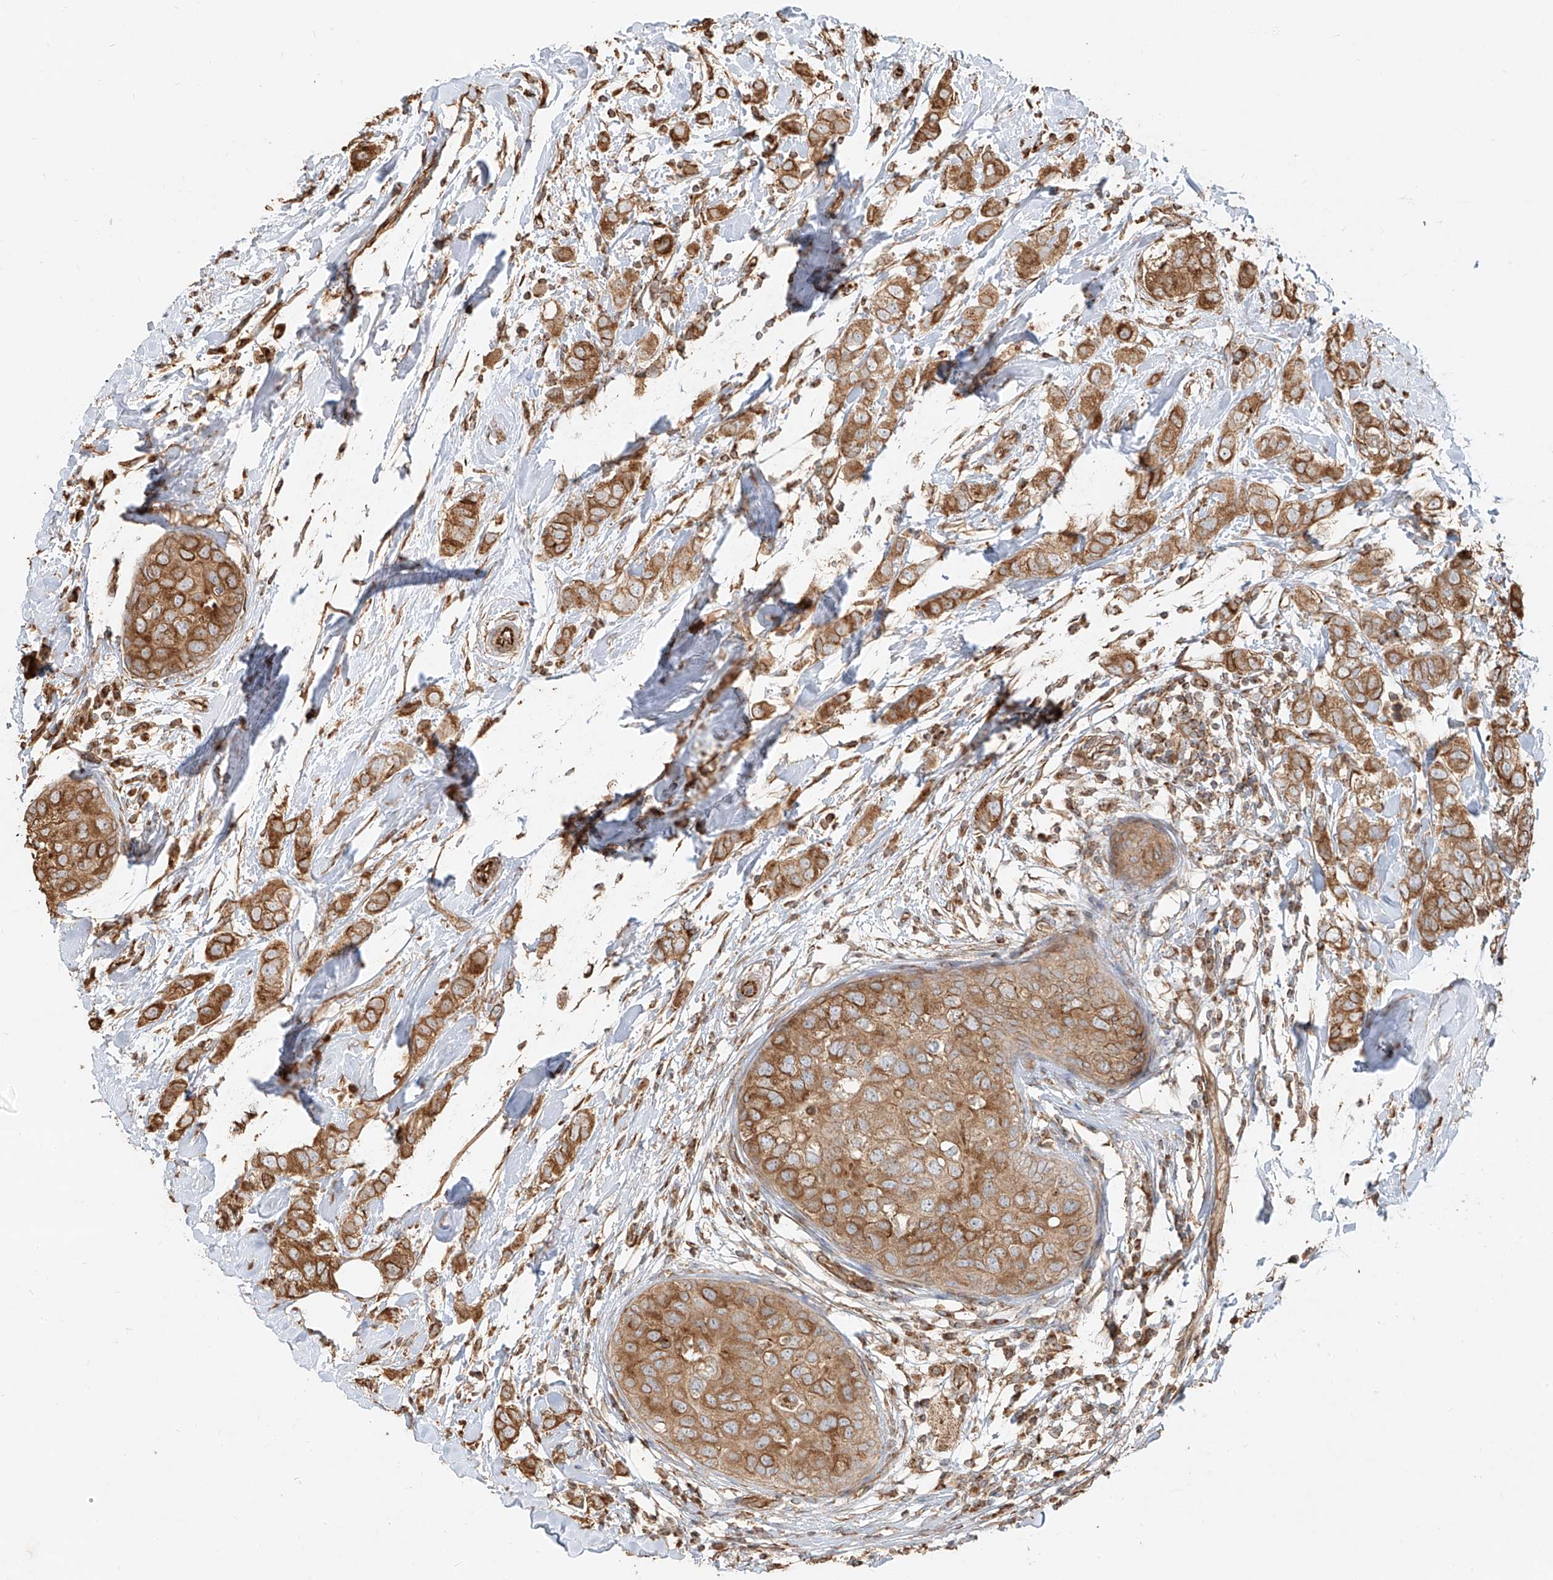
{"staining": {"intensity": "moderate", "quantity": ">75%", "location": "cytoplasmic/membranous"}, "tissue": "breast cancer", "cell_type": "Tumor cells", "image_type": "cancer", "snomed": [{"axis": "morphology", "description": "Duct carcinoma"}, {"axis": "topography", "description": "Breast"}], "caption": "Protein positivity by immunohistochemistry reveals moderate cytoplasmic/membranous positivity in about >75% of tumor cells in breast cancer (intraductal carcinoma).", "gene": "EFNB1", "patient": {"sex": "female", "age": 50}}